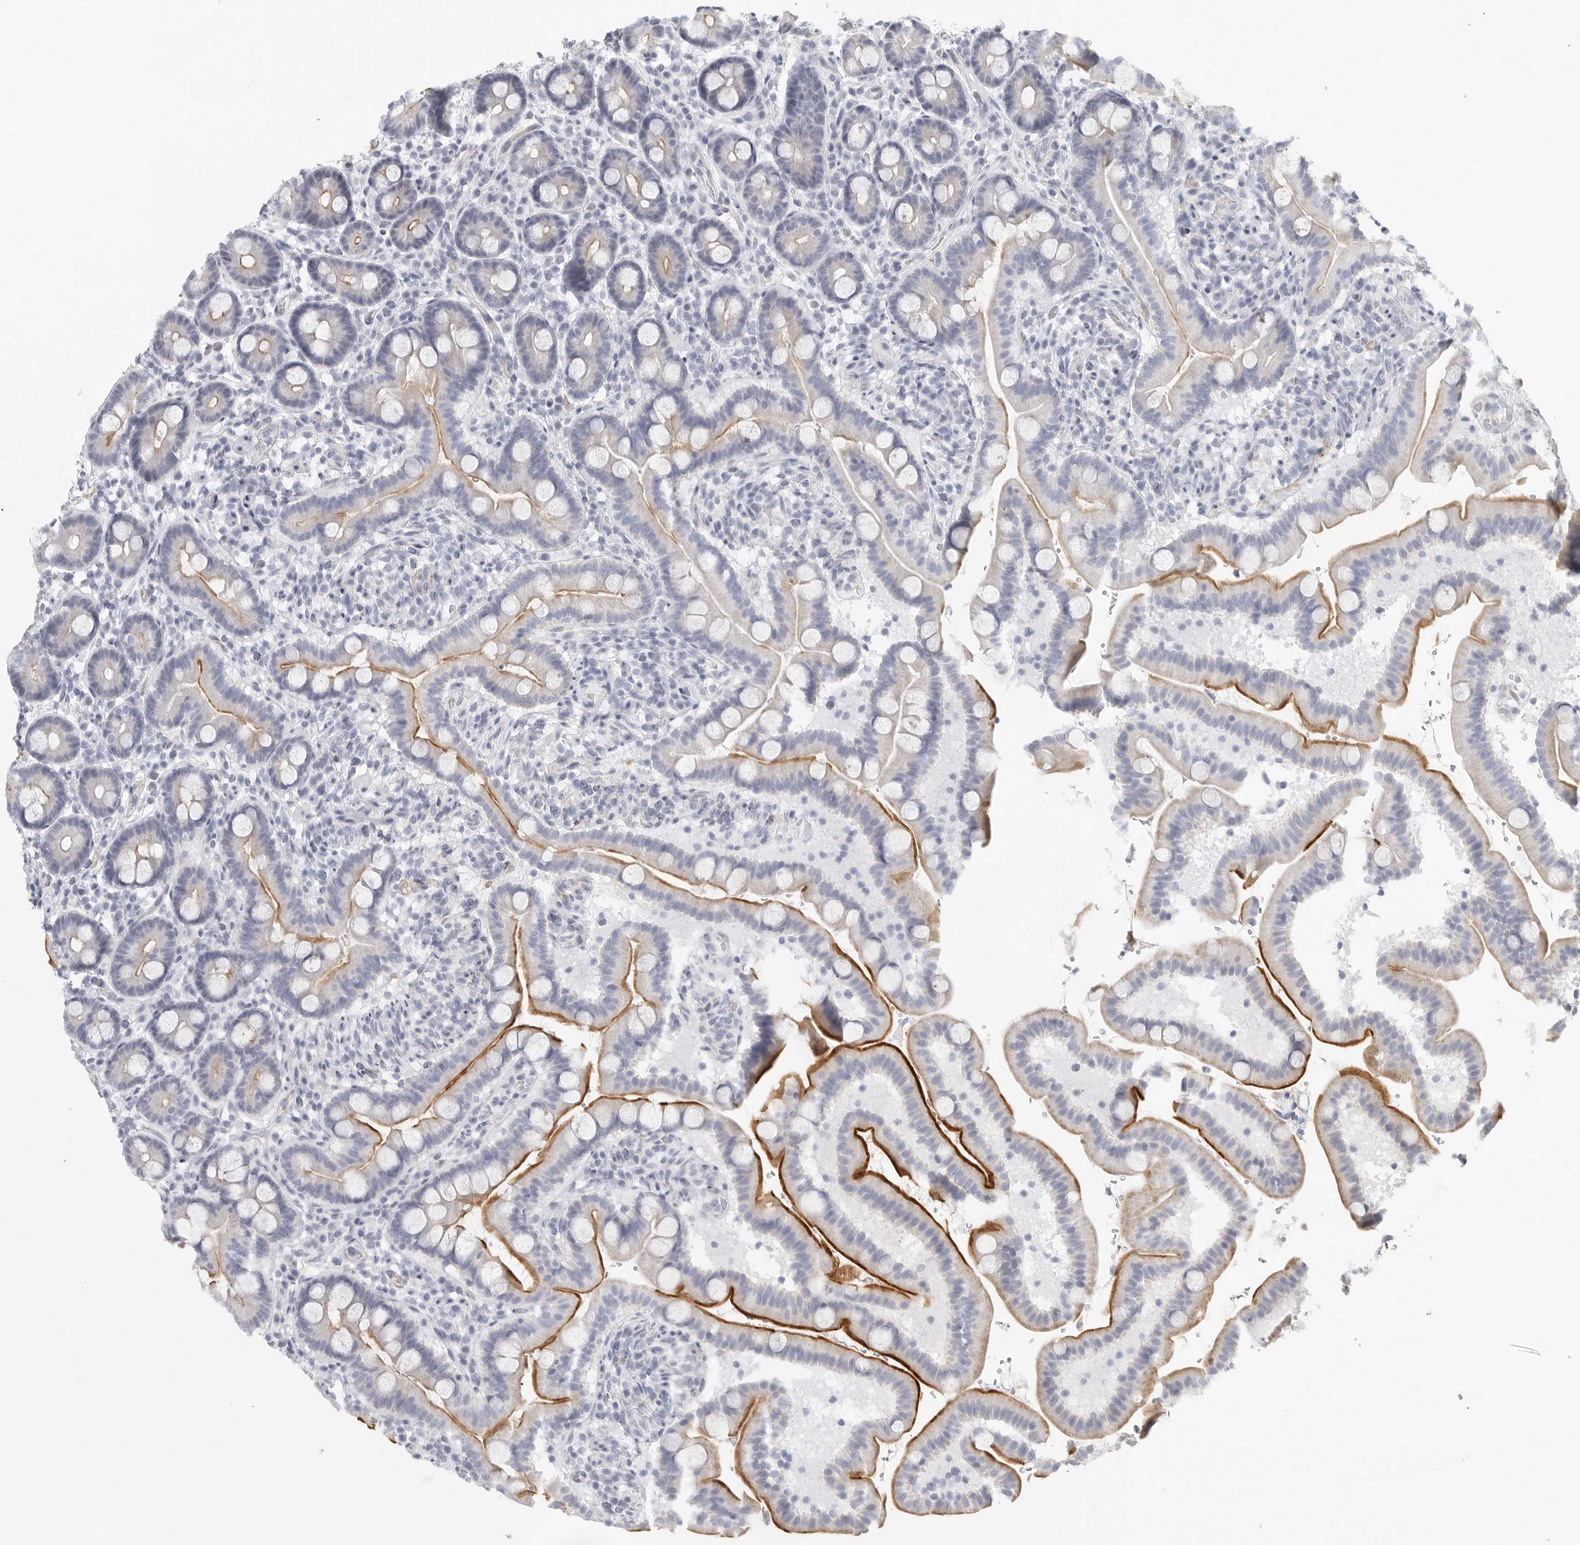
{"staining": {"intensity": "moderate", "quantity": "25%-75%", "location": "cytoplasmic/membranous"}, "tissue": "duodenum", "cell_type": "Glandular cells", "image_type": "normal", "snomed": [{"axis": "morphology", "description": "Normal tissue, NOS"}, {"axis": "topography", "description": "Duodenum"}], "caption": "The photomicrograph displays immunohistochemical staining of benign duodenum. There is moderate cytoplasmic/membranous positivity is present in approximately 25%-75% of glandular cells.", "gene": "TNR", "patient": {"sex": "male", "age": 54}}